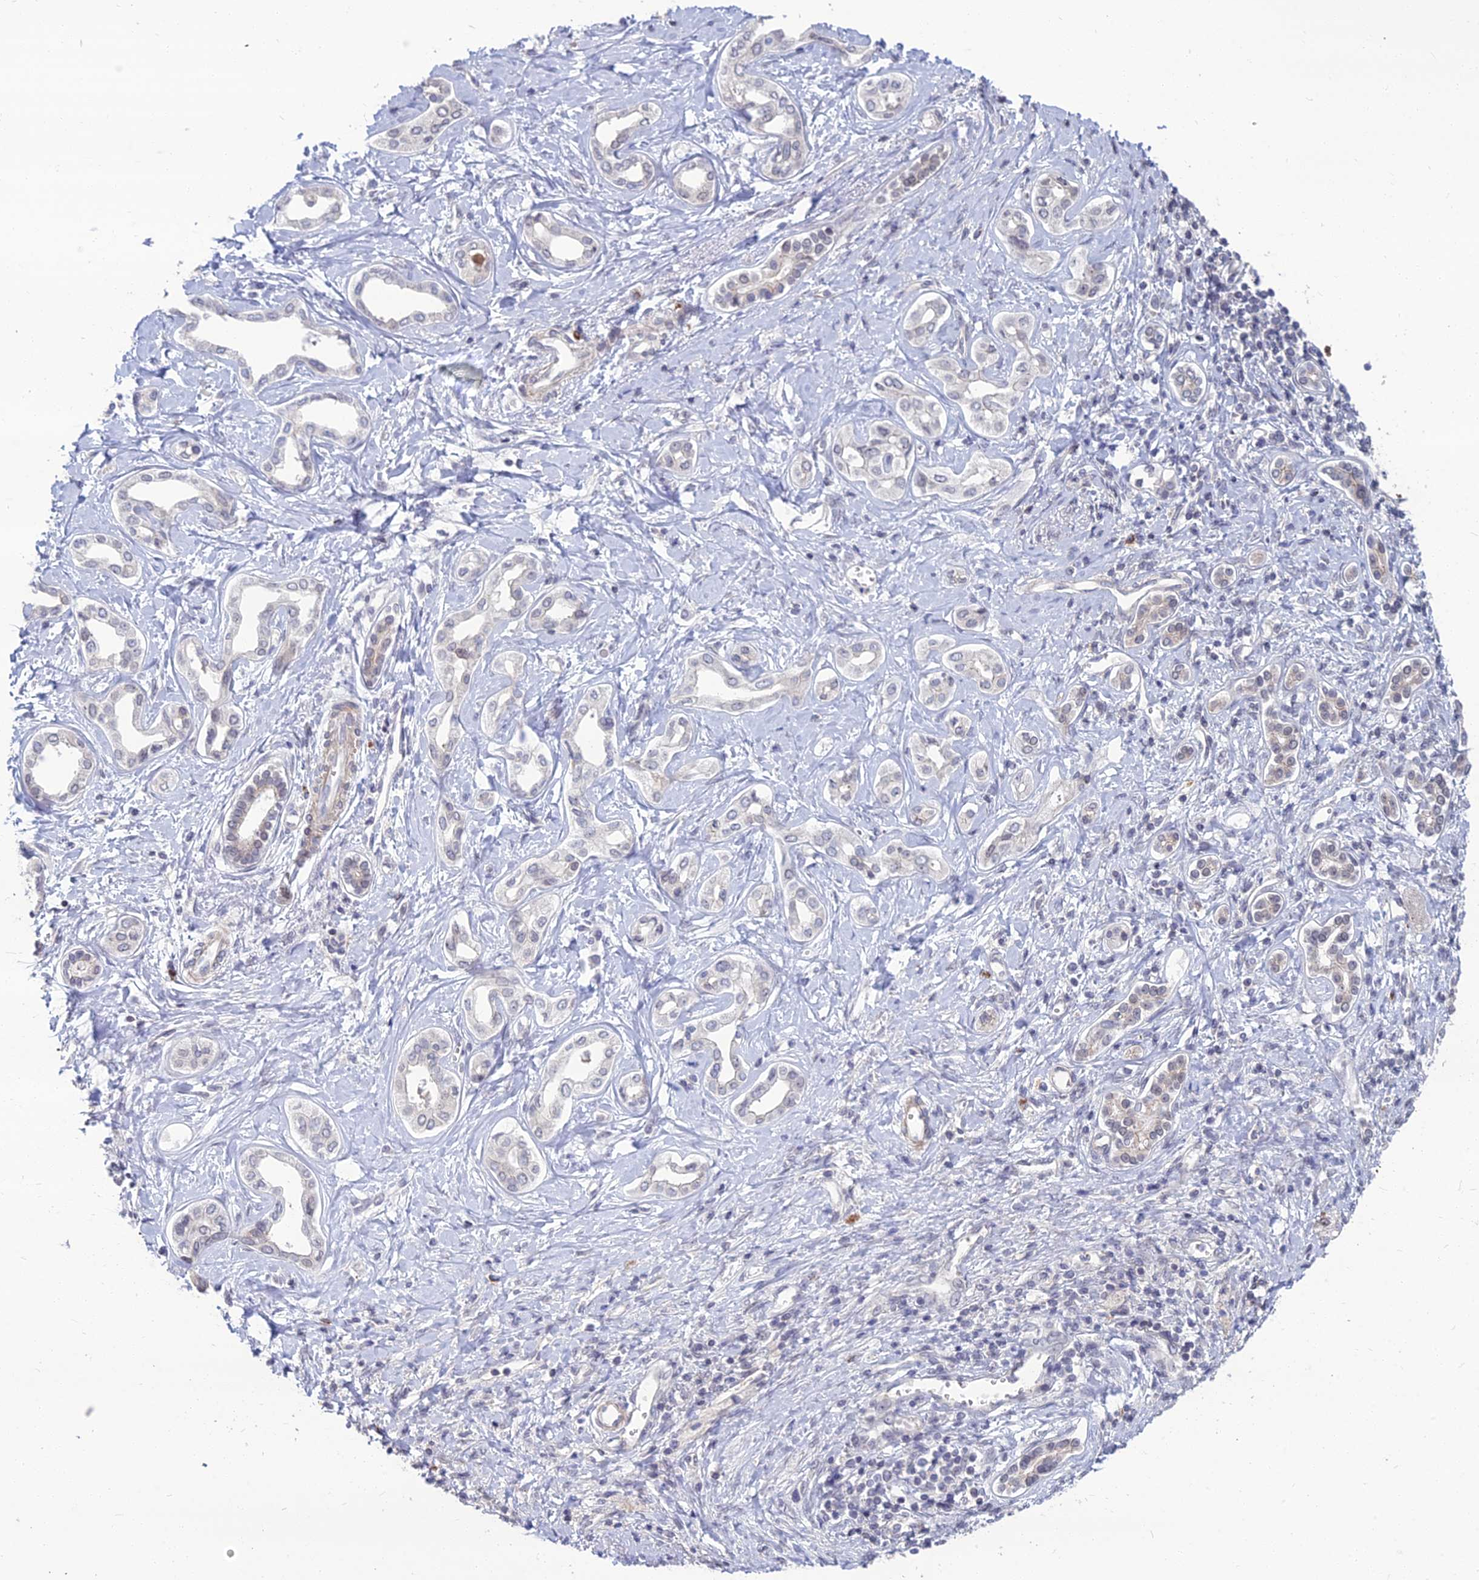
{"staining": {"intensity": "negative", "quantity": "none", "location": "none"}, "tissue": "liver cancer", "cell_type": "Tumor cells", "image_type": "cancer", "snomed": [{"axis": "morphology", "description": "Cholangiocarcinoma"}, {"axis": "topography", "description": "Liver"}], "caption": "Cholangiocarcinoma (liver) was stained to show a protein in brown. There is no significant expression in tumor cells.", "gene": "OPA3", "patient": {"sex": "female", "age": 77}}